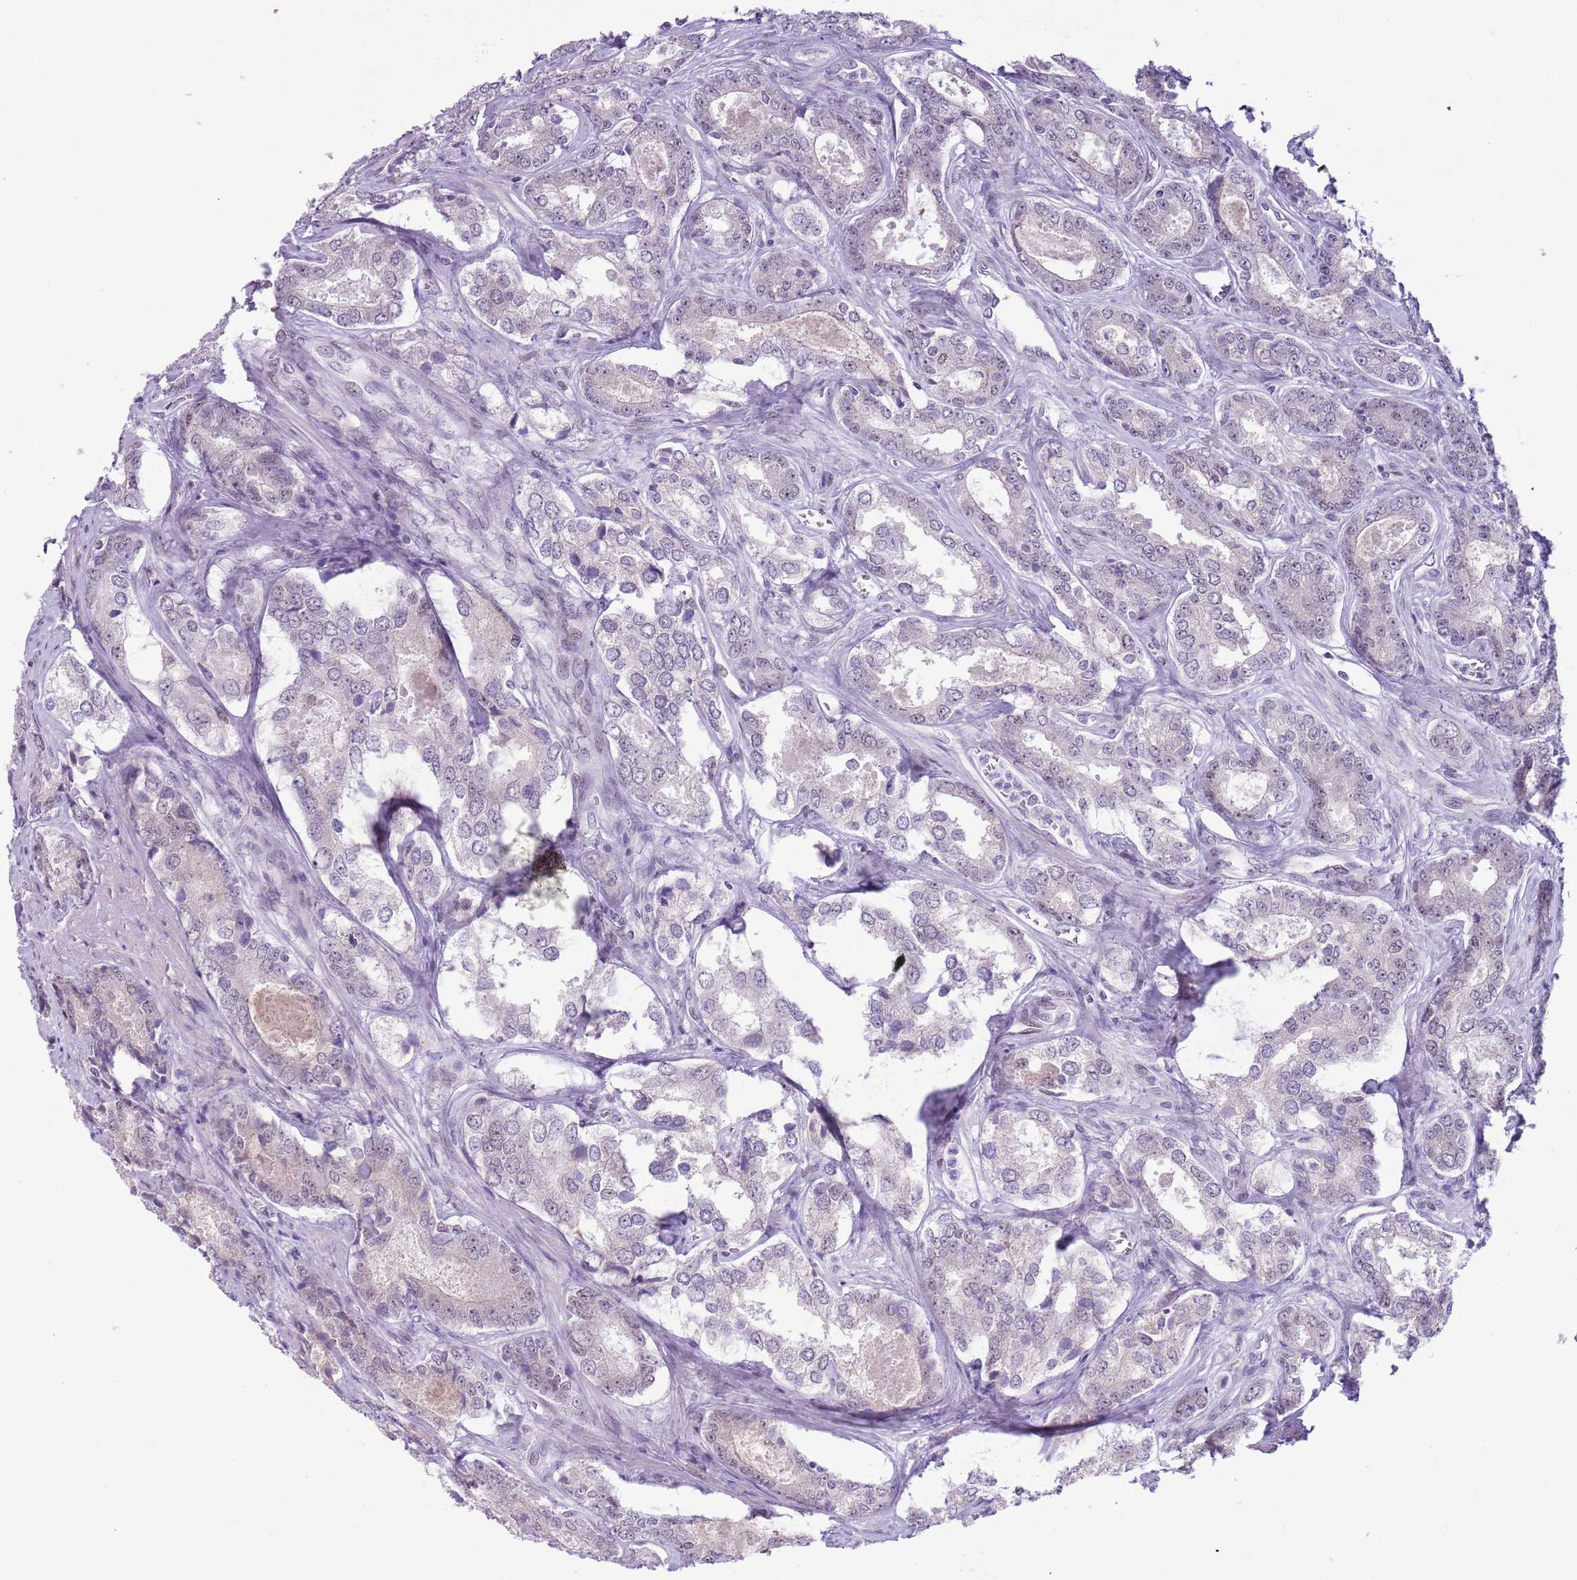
{"staining": {"intensity": "negative", "quantity": "none", "location": "none"}, "tissue": "prostate cancer", "cell_type": "Tumor cells", "image_type": "cancer", "snomed": [{"axis": "morphology", "description": "Adenocarcinoma, Low grade"}, {"axis": "topography", "description": "Prostate"}], "caption": "Human low-grade adenocarcinoma (prostate) stained for a protein using immunohistochemistry (IHC) exhibits no positivity in tumor cells.", "gene": "ZNF576", "patient": {"sex": "male", "age": 68}}